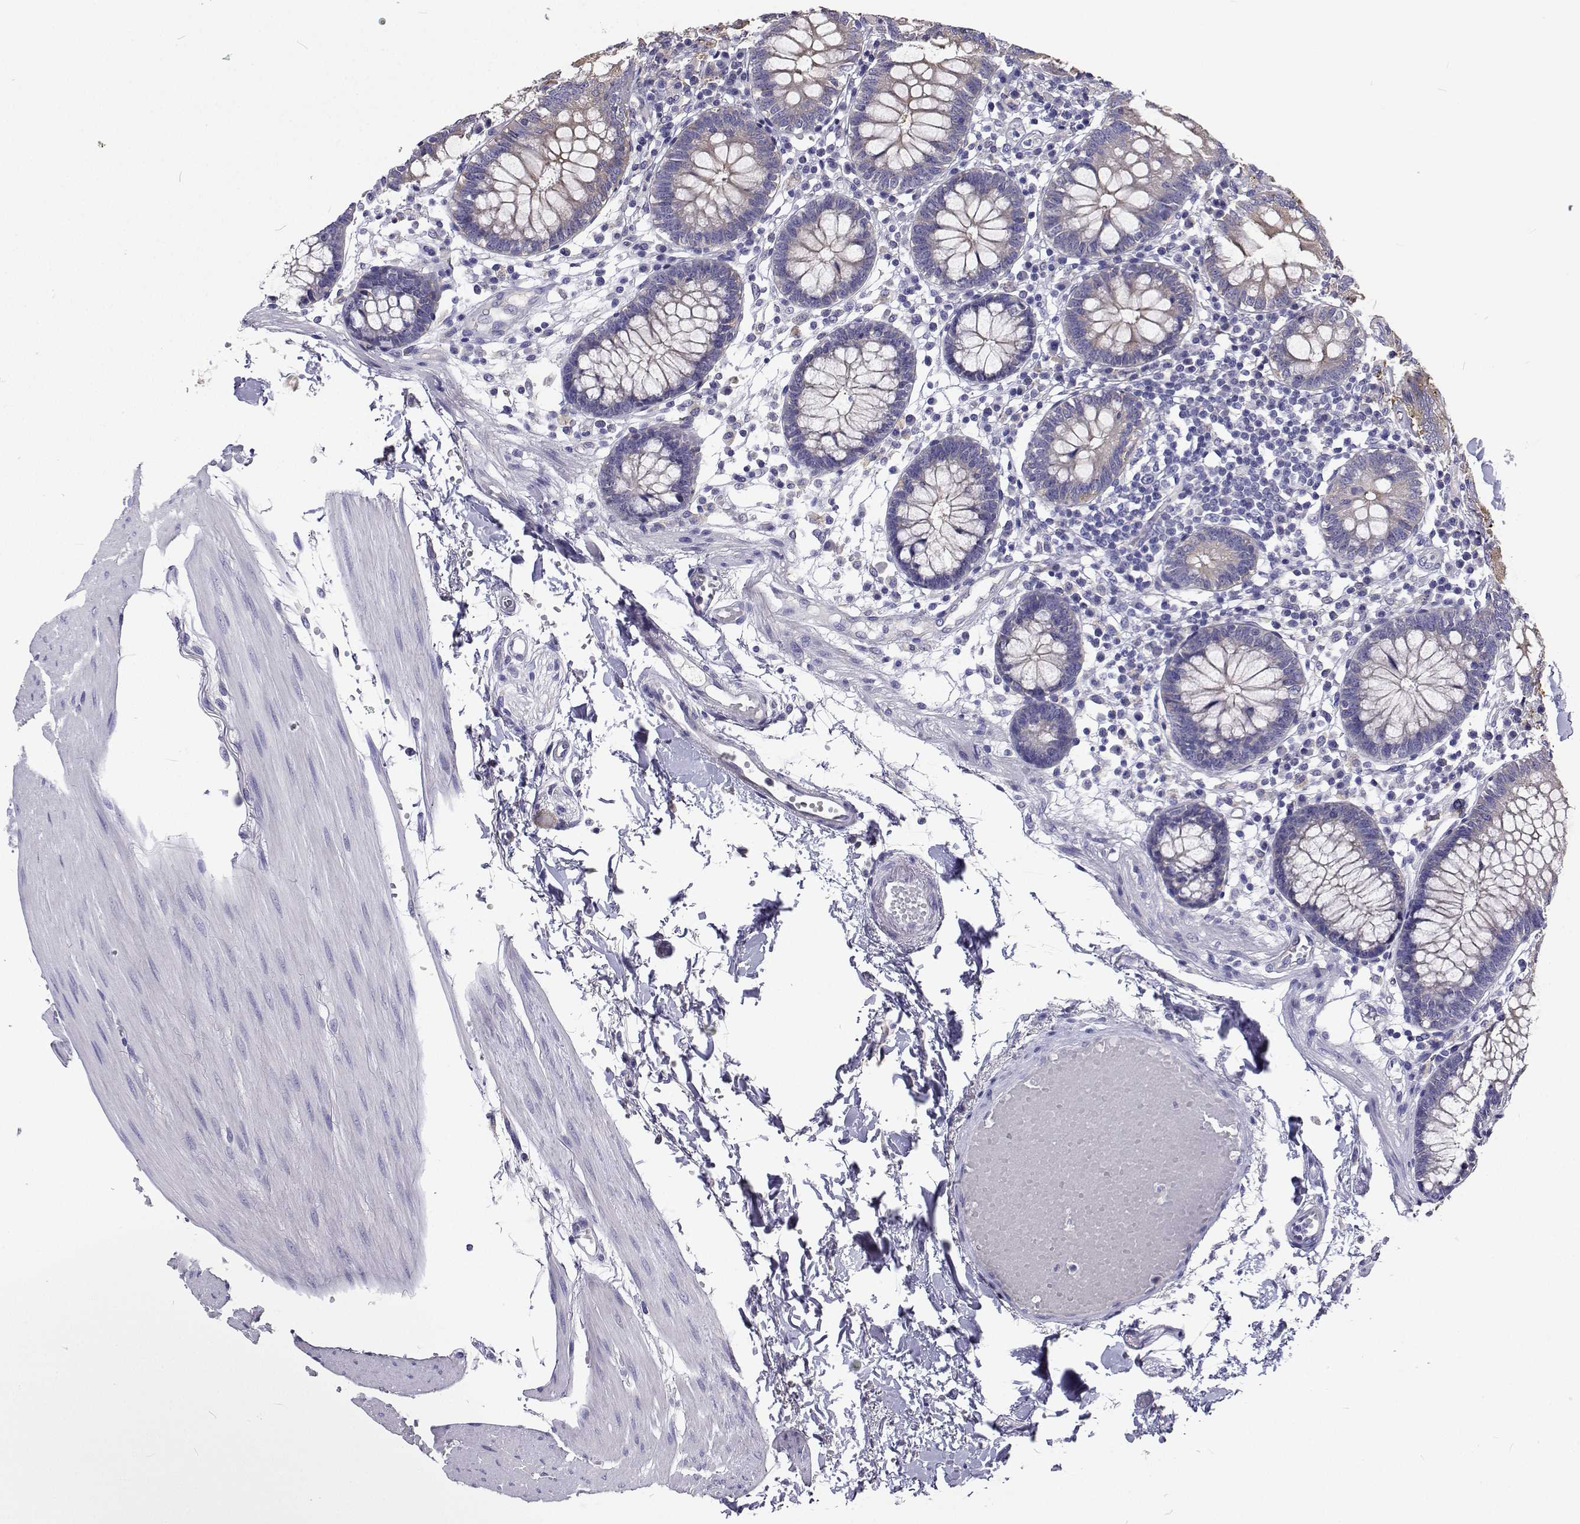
{"staining": {"intensity": "negative", "quantity": "none", "location": "none"}, "tissue": "colon", "cell_type": "Endothelial cells", "image_type": "normal", "snomed": [{"axis": "morphology", "description": "Normal tissue, NOS"}, {"axis": "morphology", "description": "Adenocarcinoma, NOS"}, {"axis": "topography", "description": "Colon"}], "caption": "Image shows no protein staining in endothelial cells of benign colon. (DAB IHC, high magnification).", "gene": "LHFPL7", "patient": {"sex": "male", "age": 83}}